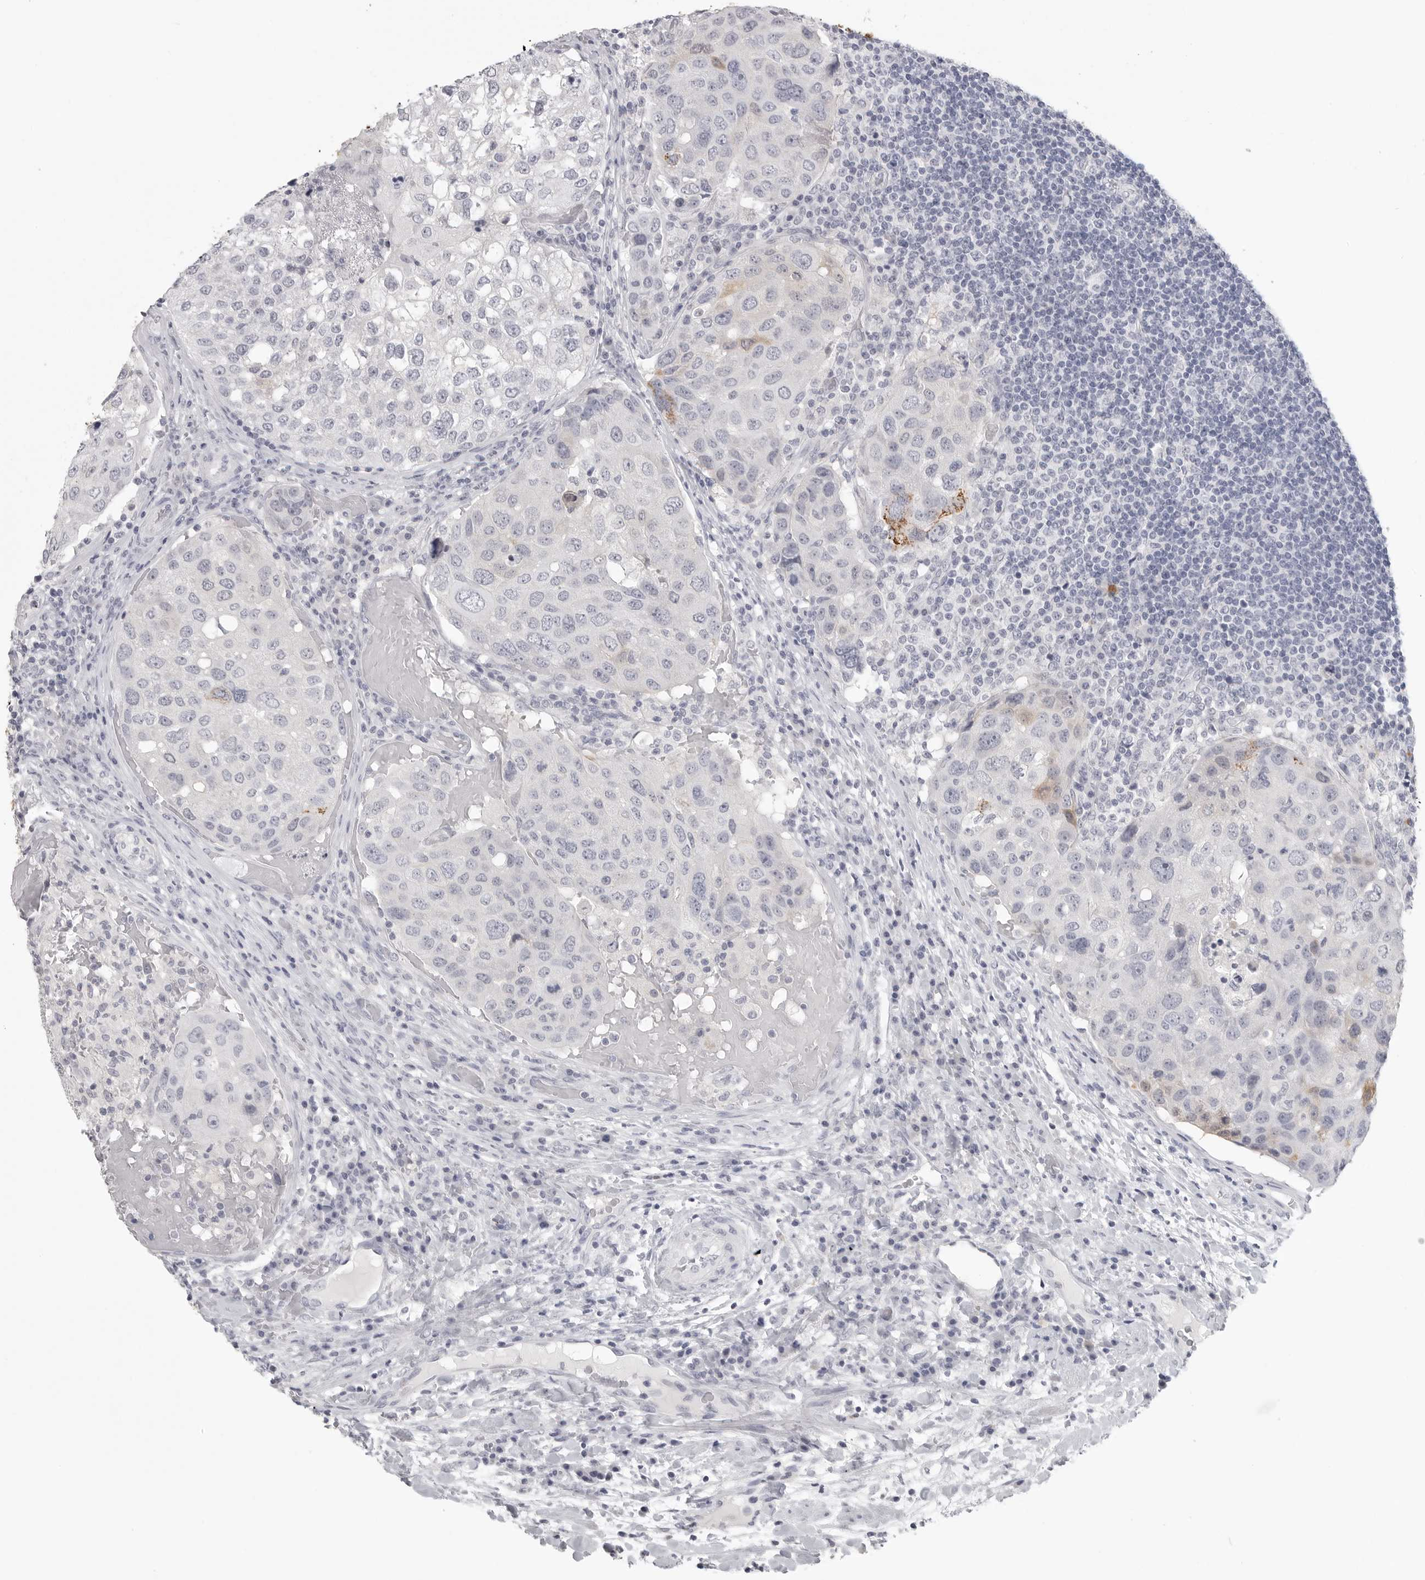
{"staining": {"intensity": "strong", "quantity": "25%-75%", "location": "cytoplasmic/membranous"}, "tissue": "urothelial cancer", "cell_type": "Tumor cells", "image_type": "cancer", "snomed": [{"axis": "morphology", "description": "Urothelial carcinoma, High grade"}, {"axis": "topography", "description": "Lymph node"}, {"axis": "topography", "description": "Urinary bladder"}], "caption": "Approximately 25%-75% of tumor cells in human urothelial carcinoma (high-grade) demonstrate strong cytoplasmic/membranous protein expression as visualized by brown immunohistochemical staining.", "gene": "HMGCS2", "patient": {"sex": "male", "age": 51}}